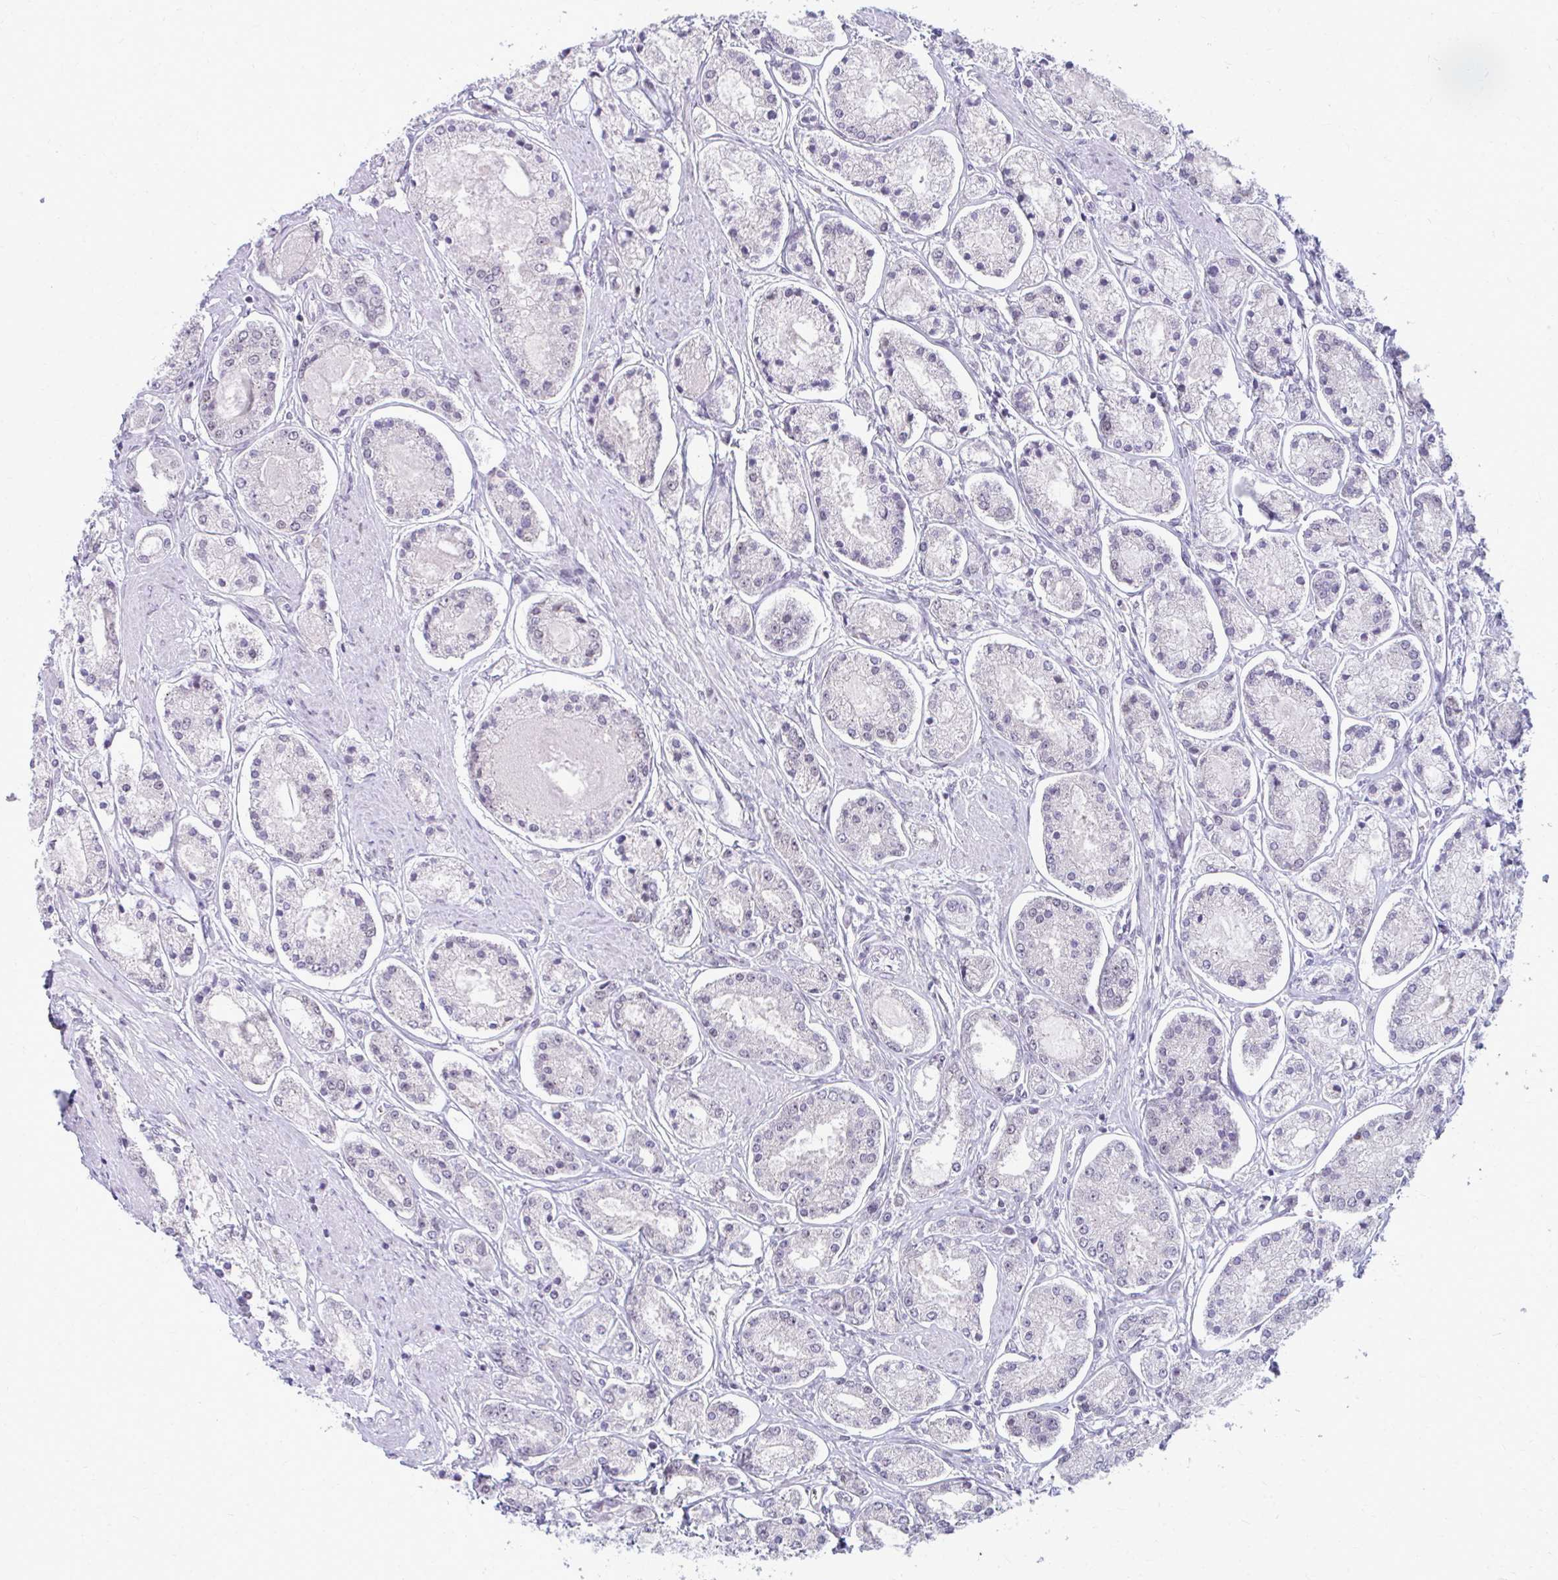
{"staining": {"intensity": "negative", "quantity": "none", "location": "none"}, "tissue": "prostate cancer", "cell_type": "Tumor cells", "image_type": "cancer", "snomed": [{"axis": "morphology", "description": "Adenocarcinoma, High grade"}, {"axis": "topography", "description": "Prostate"}], "caption": "Human prostate high-grade adenocarcinoma stained for a protein using immunohistochemistry (IHC) reveals no staining in tumor cells.", "gene": "MAF1", "patient": {"sex": "male", "age": 66}}